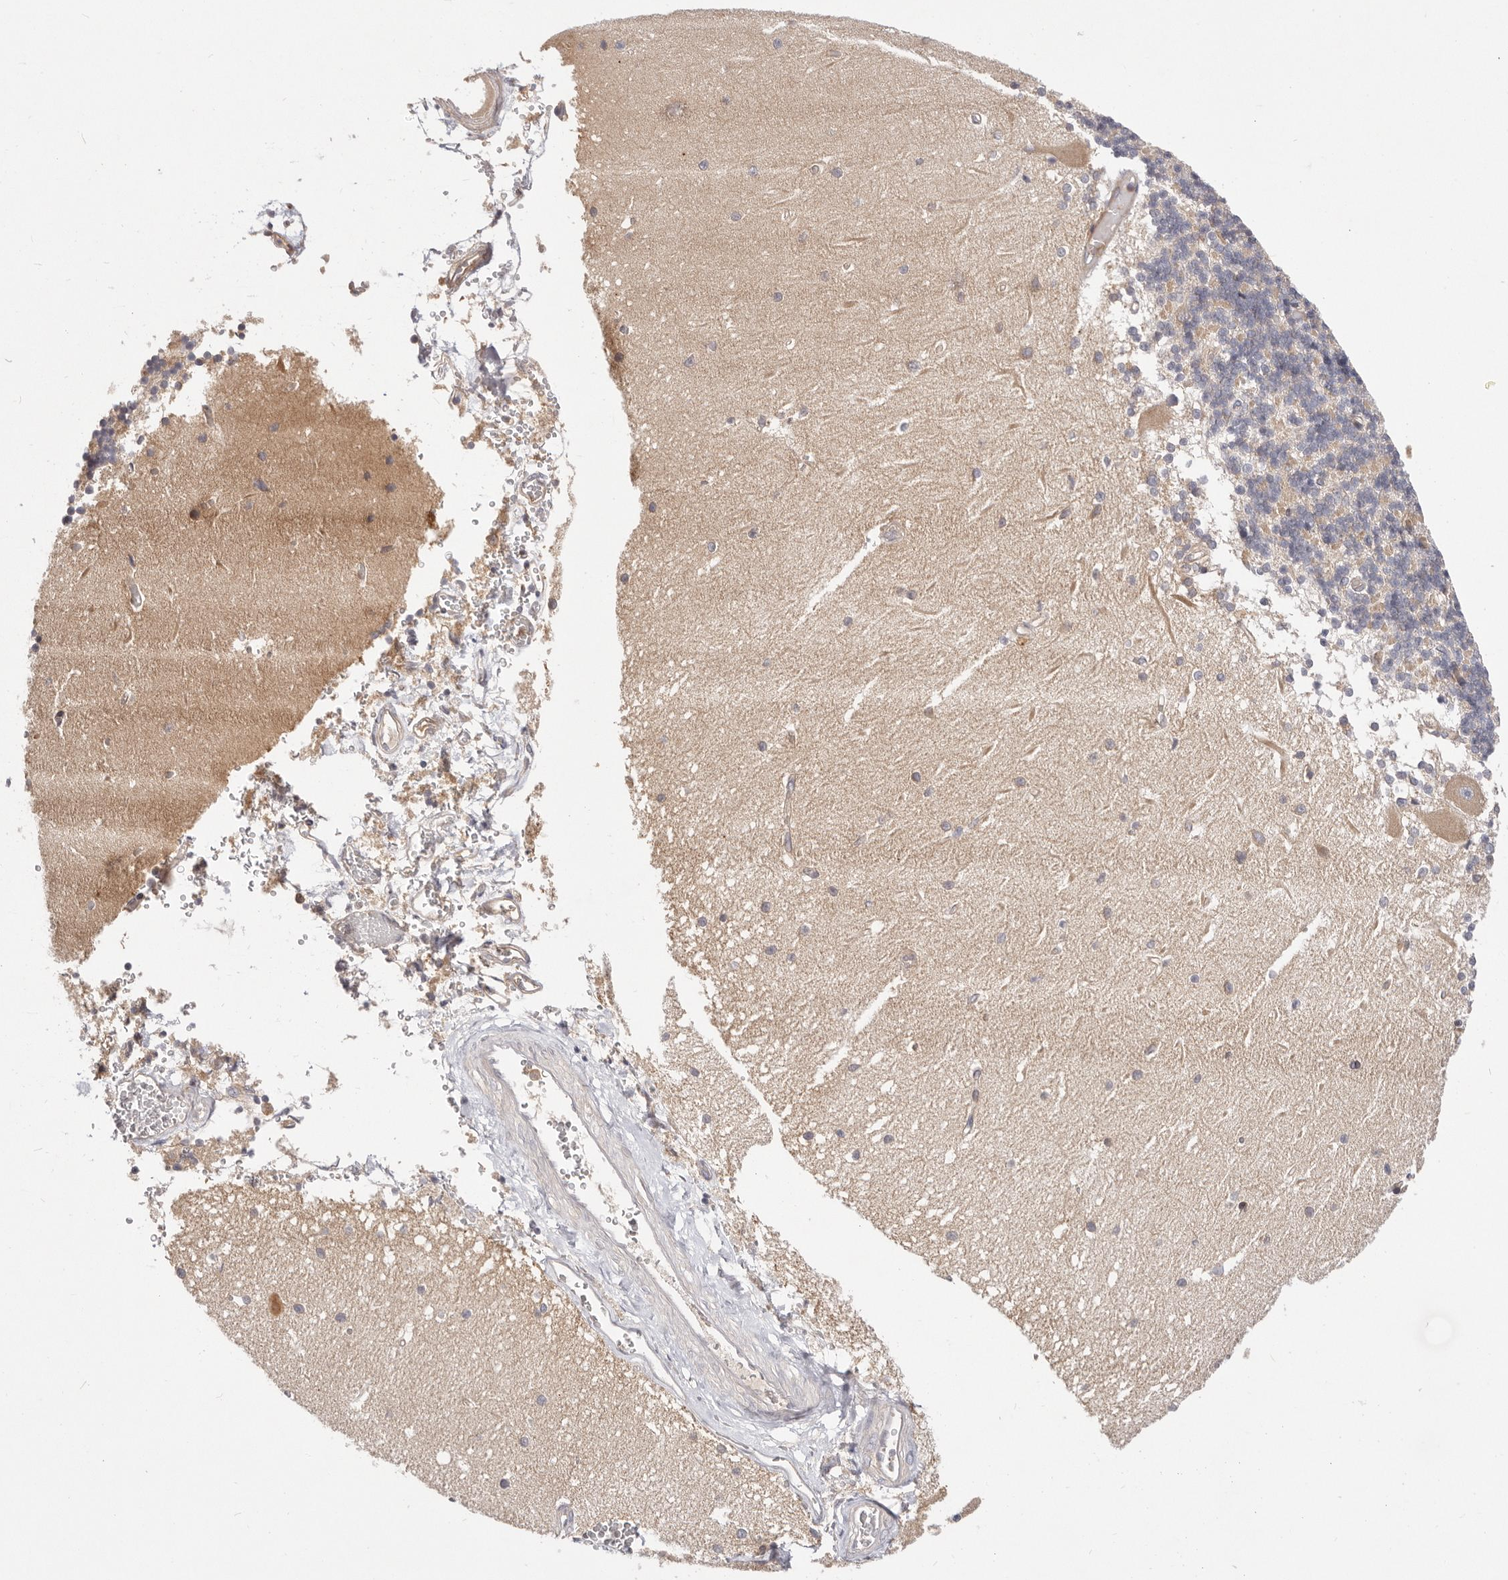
{"staining": {"intensity": "negative", "quantity": "none", "location": "none"}, "tissue": "cerebellum", "cell_type": "Cells in granular layer", "image_type": "normal", "snomed": [{"axis": "morphology", "description": "Normal tissue, NOS"}, {"axis": "topography", "description": "Cerebellum"}], "caption": "Immunohistochemistry of unremarkable cerebellum displays no expression in cells in granular layer. The staining was performed using DAB (3,3'-diaminobenzidine) to visualize the protein expression in brown, while the nuclei were stained in blue with hematoxylin (Magnification: 20x).", "gene": "KCMF1", "patient": {"sex": "male", "age": 37}}